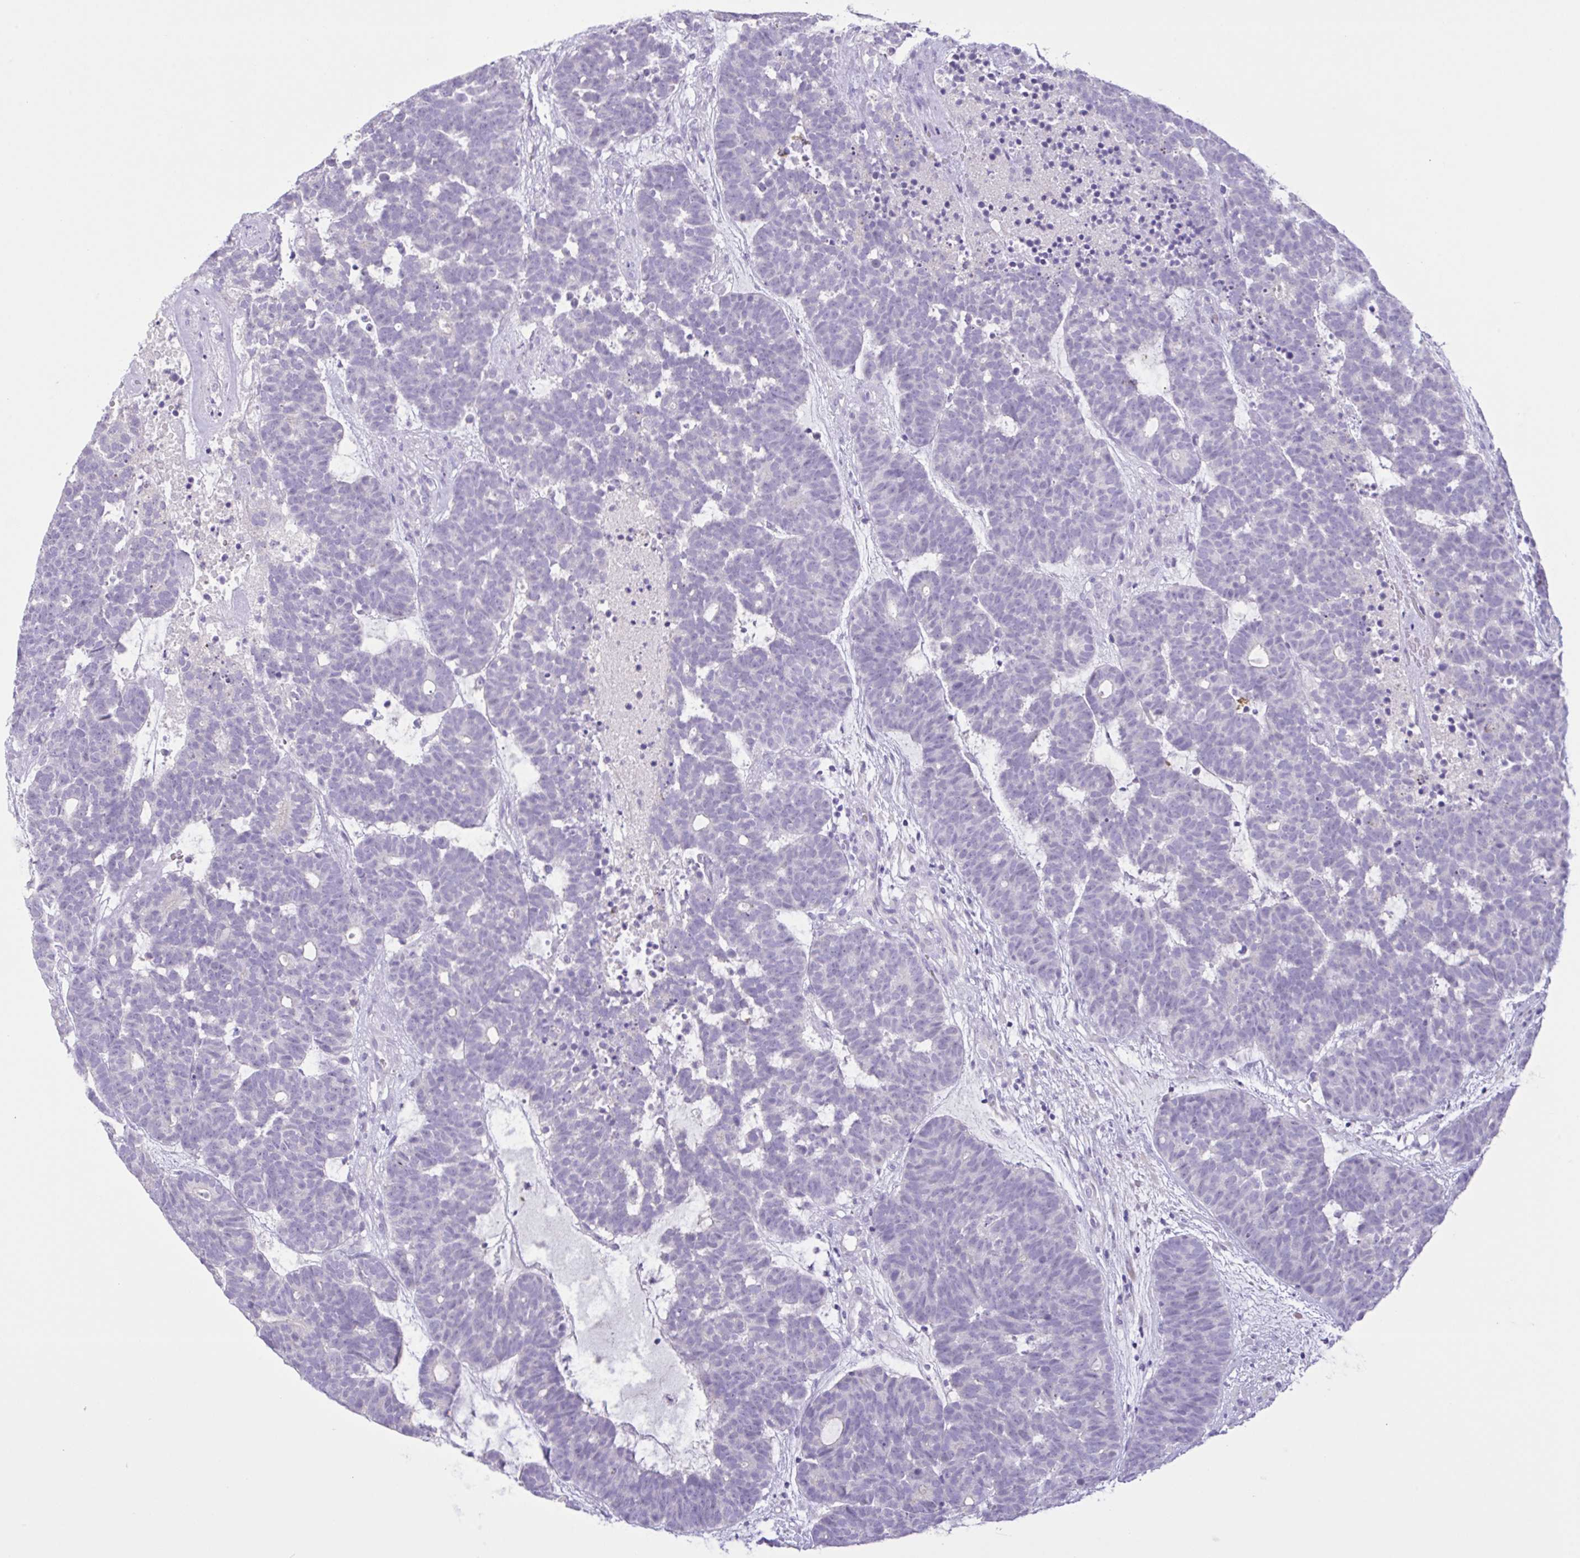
{"staining": {"intensity": "negative", "quantity": "none", "location": "none"}, "tissue": "head and neck cancer", "cell_type": "Tumor cells", "image_type": "cancer", "snomed": [{"axis": "morphology", "description": "Adenocarcinoma, NOS"}, {"axis": "topography", "description": "Head-Neck"}], "caption": "An IHC histopathology image of head and neck adenocarcinoma is shown. There is no staining in tumor cells of head and neck adenocarcinoma. Brightfield microscopy of immunohistochemistry (IHC) stained with DAB (3,3'-diaminobenzidine) (brown) and hematoxylin (blue), captured at high magnification.", "gene": "CST11", "patient": {"sex": "female", "age": 81}}